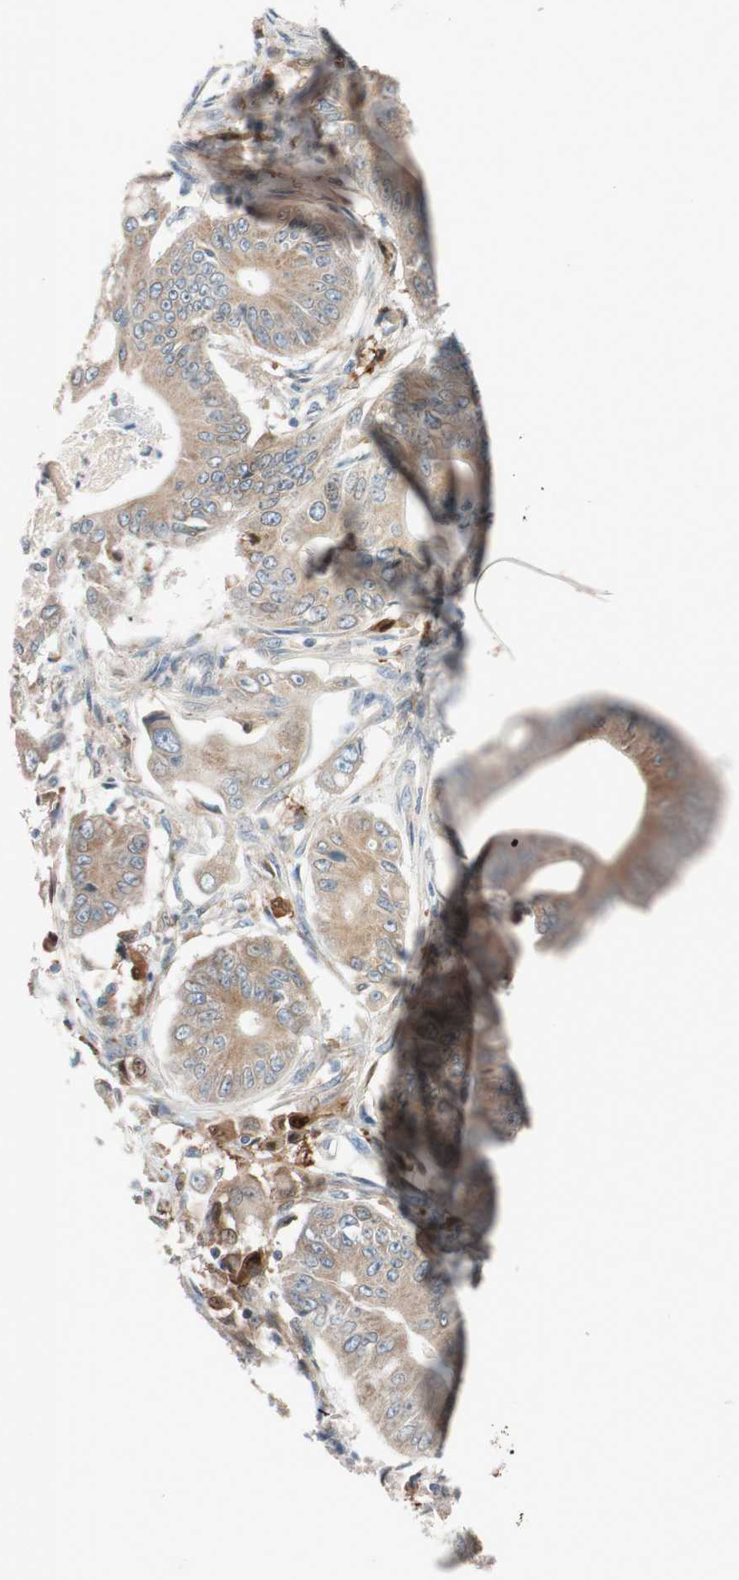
{"staining": {"intensity": "moderate", "quantity": ">75%", "location": "cytoplasmic/membranous"}, "tissue": "pancreatic cancer", "cell_type": "Tumor cells", "image_type": "cancer", "snomed": [{"axis": "morphology", "description": "Normal tissue, NOS"}, {"axis": "topography", "description": "Lymph node"}], "caption": "Immunohistochemistry (IHC) photomicrograph of neoplastic tissue: human pancreatic cancer stained using immunohistochemistry (IHC) reveals medium levels of moderate protein expression localized specifically in the cytoplasmic/membranous of tumor cells, appearing as a cytoplasmic/membranous brown color.", "gene": "FAAH", "patient": {"sex": "male", "age": 62}}